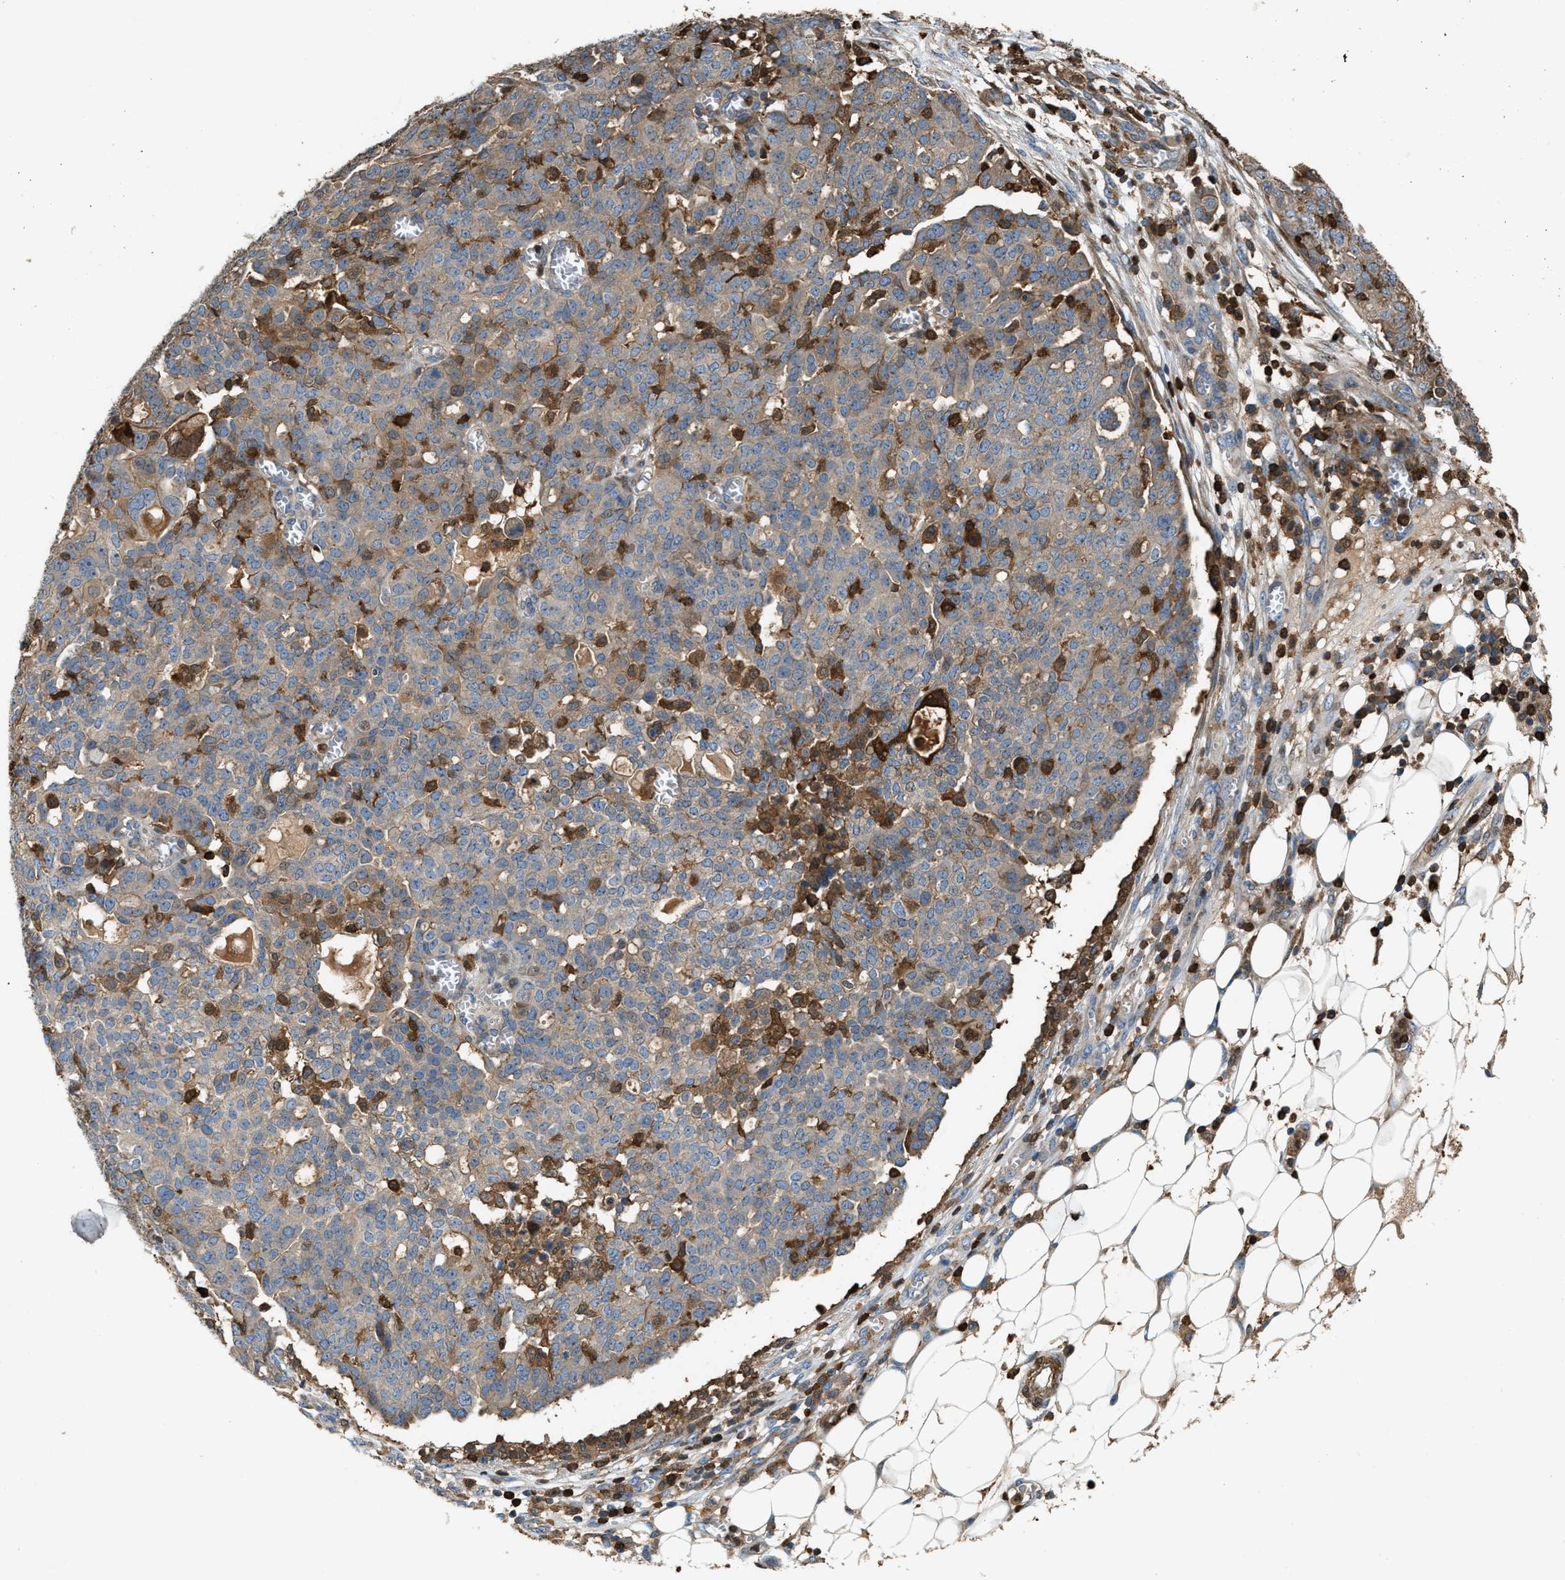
{"staining": {"intensity": "weak", "quantity": "<25%", "location": "cytoplasmic/membranous"}, "tissue": "ovarian cancer", "cell_type": "Tumor cells", "image_type": "cancer", "snomed": [{"axis": "morphology", "description": "Cystadenocarcinoma, serous, NOS"}, {"axis": "topography", "description": "Soft tissue"}, {"axis": "topography", "description": "Ovary"}], "caption": "Histopathology image shows no significant protein expression in tumor cells of ovarian cancer (serous cystadenocarcinoma).", "gene": "SERPINB5", "patient": {"sex": "female", "age": 57}}